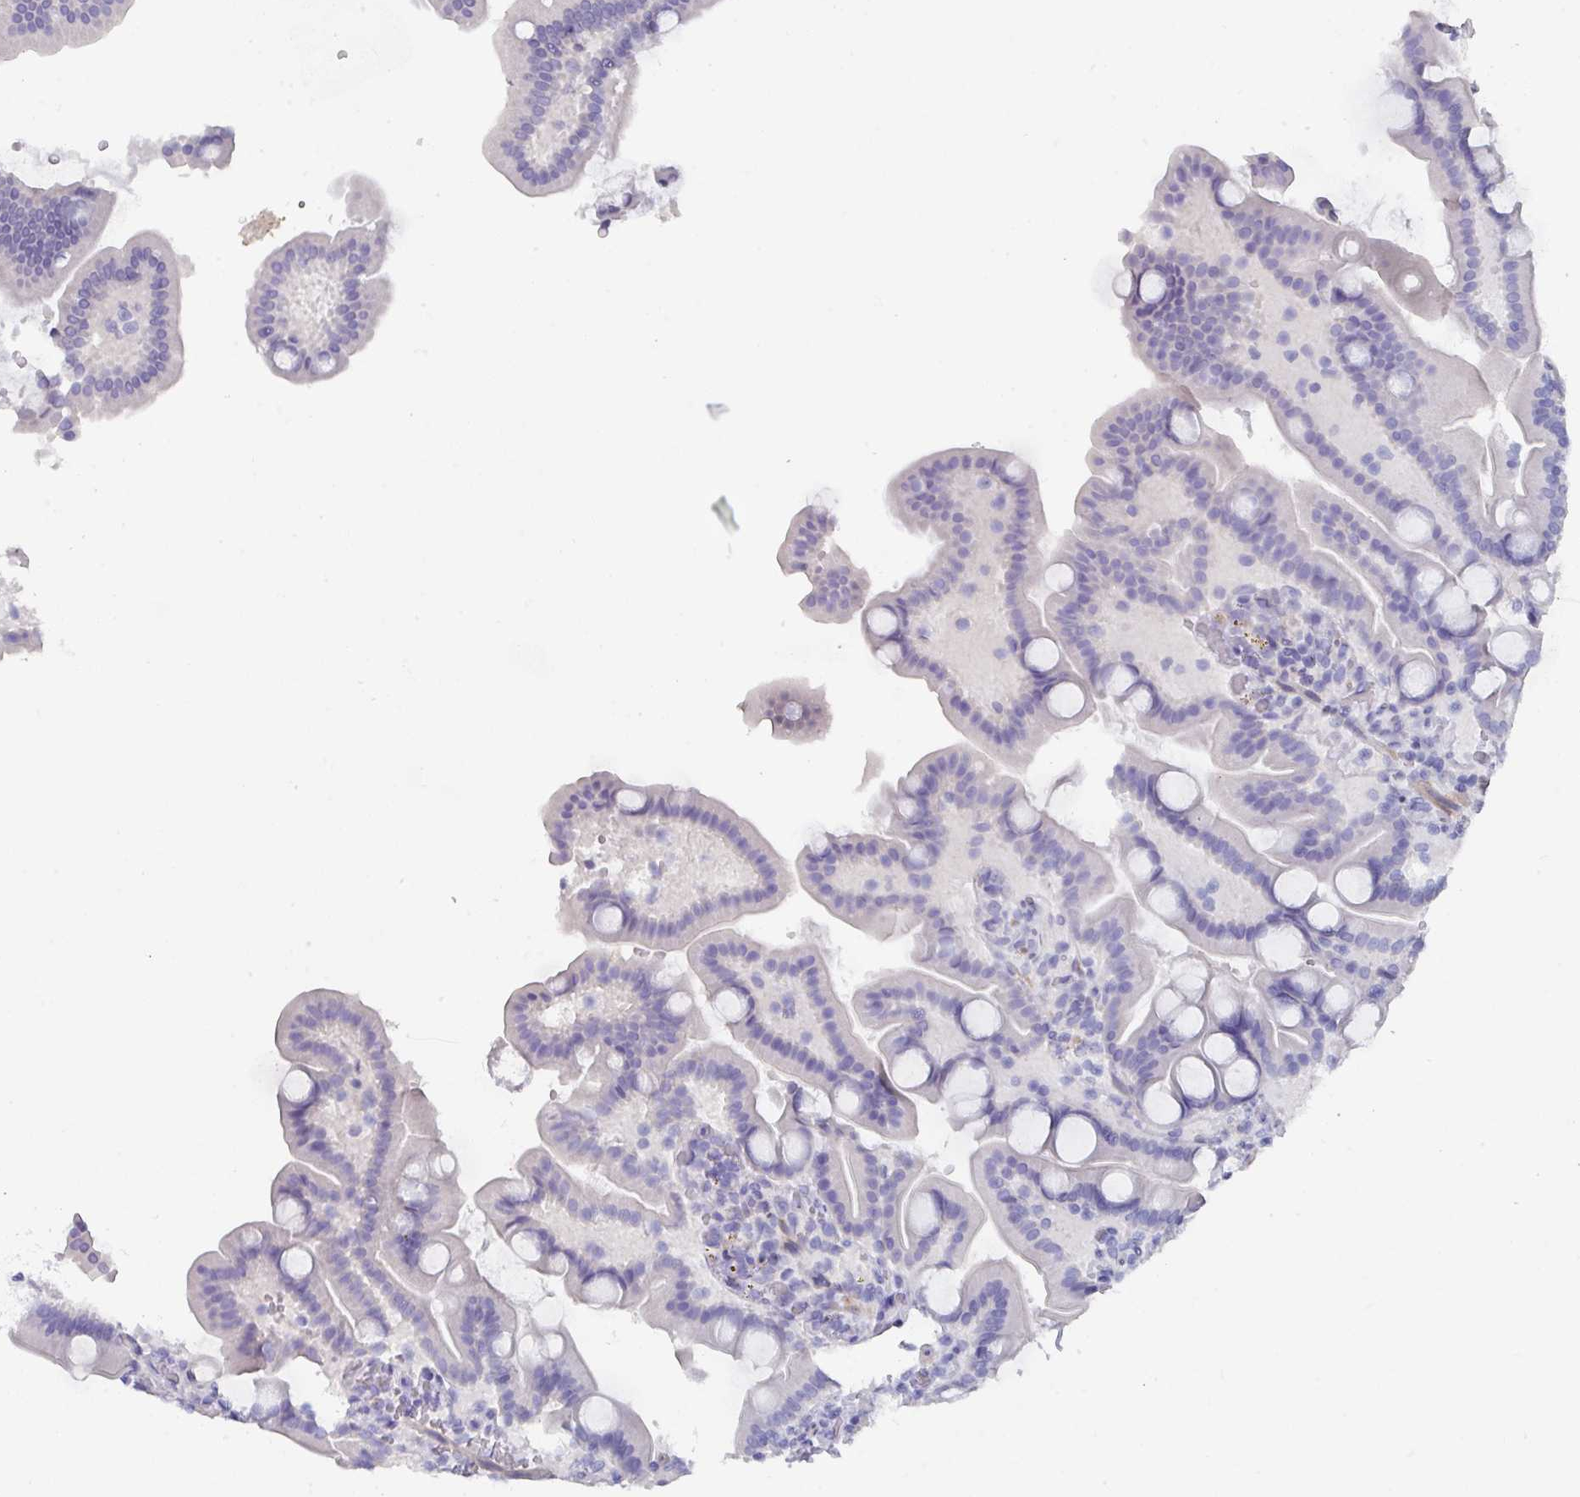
{"staining": {"intensity": "negative", "quantity": "none", "location": "none"}, "tissue": "duodenum", "cell_type": "Glandular cells", "image_type": "normal", "snomed": [{"axis": "morphology", "description": "Normal tissue, NOS"}, {"axis": "topography", "description": "Duodenum"}], "caption": "Immunohistochemical staining of normal human duodenum shows no significant staining in glandular cells. (DAB (3,3'-diaminobenzidine) immunohistochemistry, high magnification).", "gene": "PEX10", "patient": {"sex": "male", "age": 55}}